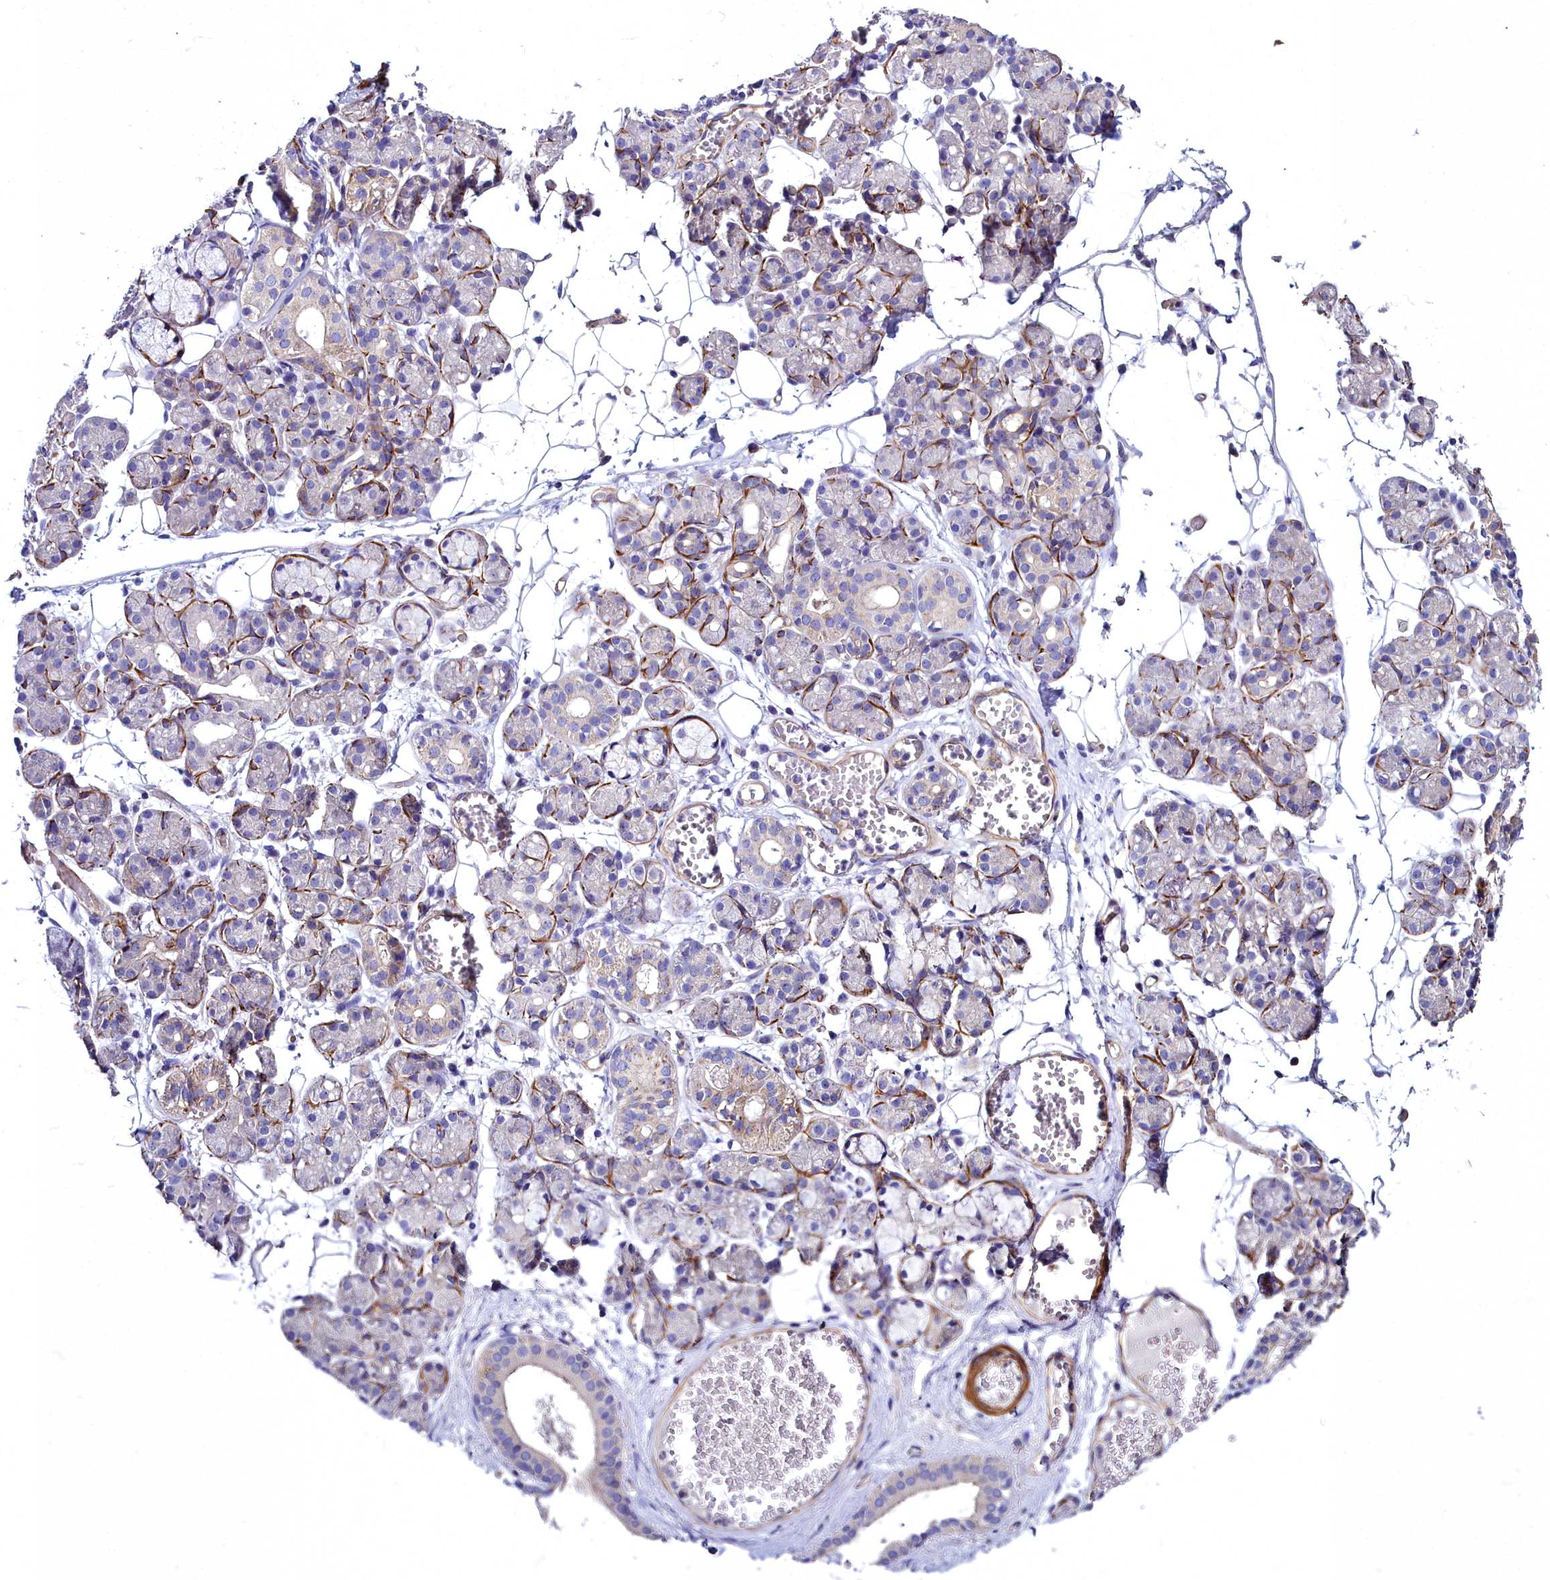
{"staining": {"intensity": "moderate", "quantity": "<25%", "location": "cytoplasmic/membranous"}, "tissue": "salivary gland", "cell_type": "Glandular cells", "image_type": "normal", "snomed": [{"axis": "morphology", "description": "Normal tissue, NOS"}, {"axis": "topography", "description": "Salivary gland"}], "caption": "Approximately <25% of glandular cells in normal salivary gland show moderate cytoplasmic/membranous protein positivity as visualized by brown immunohistochemical staining.", "gene": "FADS3", "patient": {"sex": "male", "age": 63}}